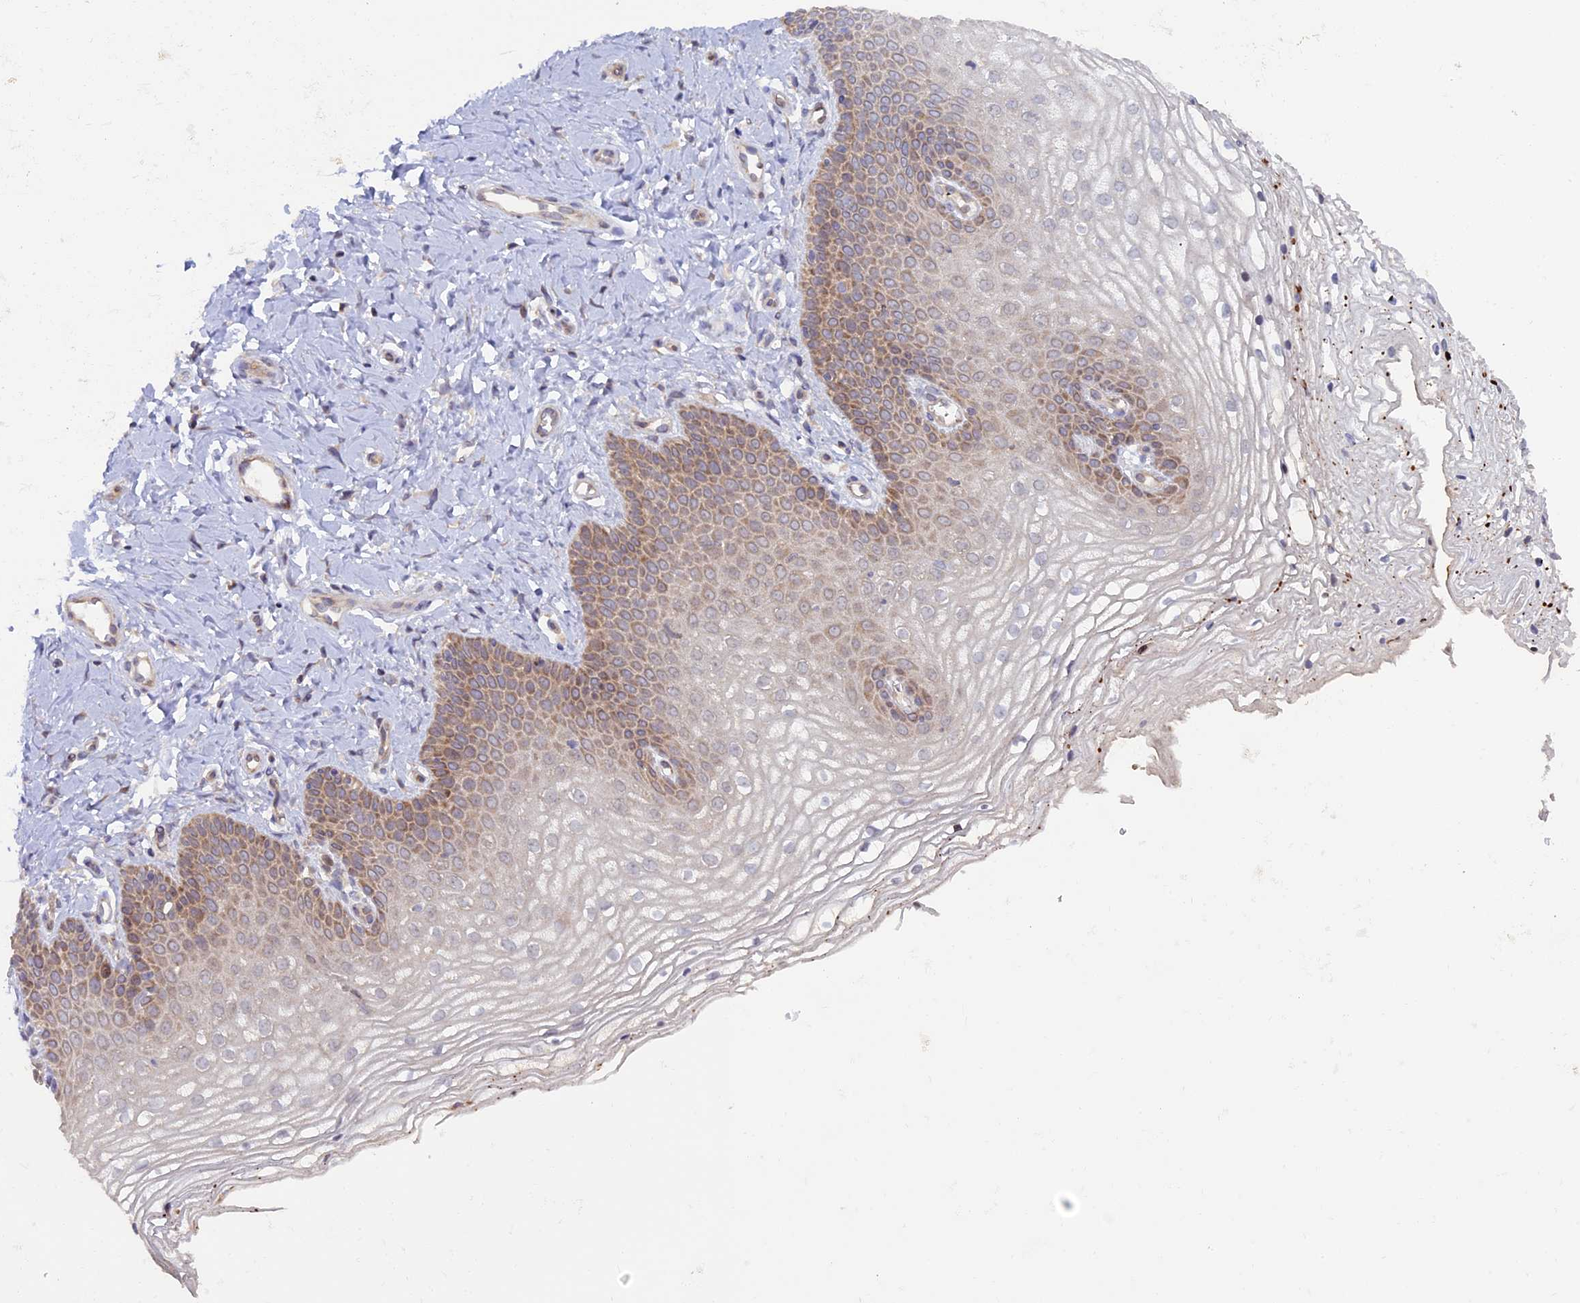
{"staining": {"intensity": "moderate", "quantity": "25%-75%", "location": "cytoplasmic/membranous"}, "tissue": "vagina", "cell_type": "Squamous epithelial cells", "image_type": "normal", "snomed": [{"axis": "morphology", "description": "Normal tissue, NOS"}, {"axis": "topography", "description": "Vagina"}], "caption": "An IHC micrograph of benign tissue is shown. Protein staining in brown labels moderate cytoplasmic/membranous positivity in vagina within squamous epithelial cells.", "gene": "FERMT1", "patient": {"sex": "female", "age": 68}}